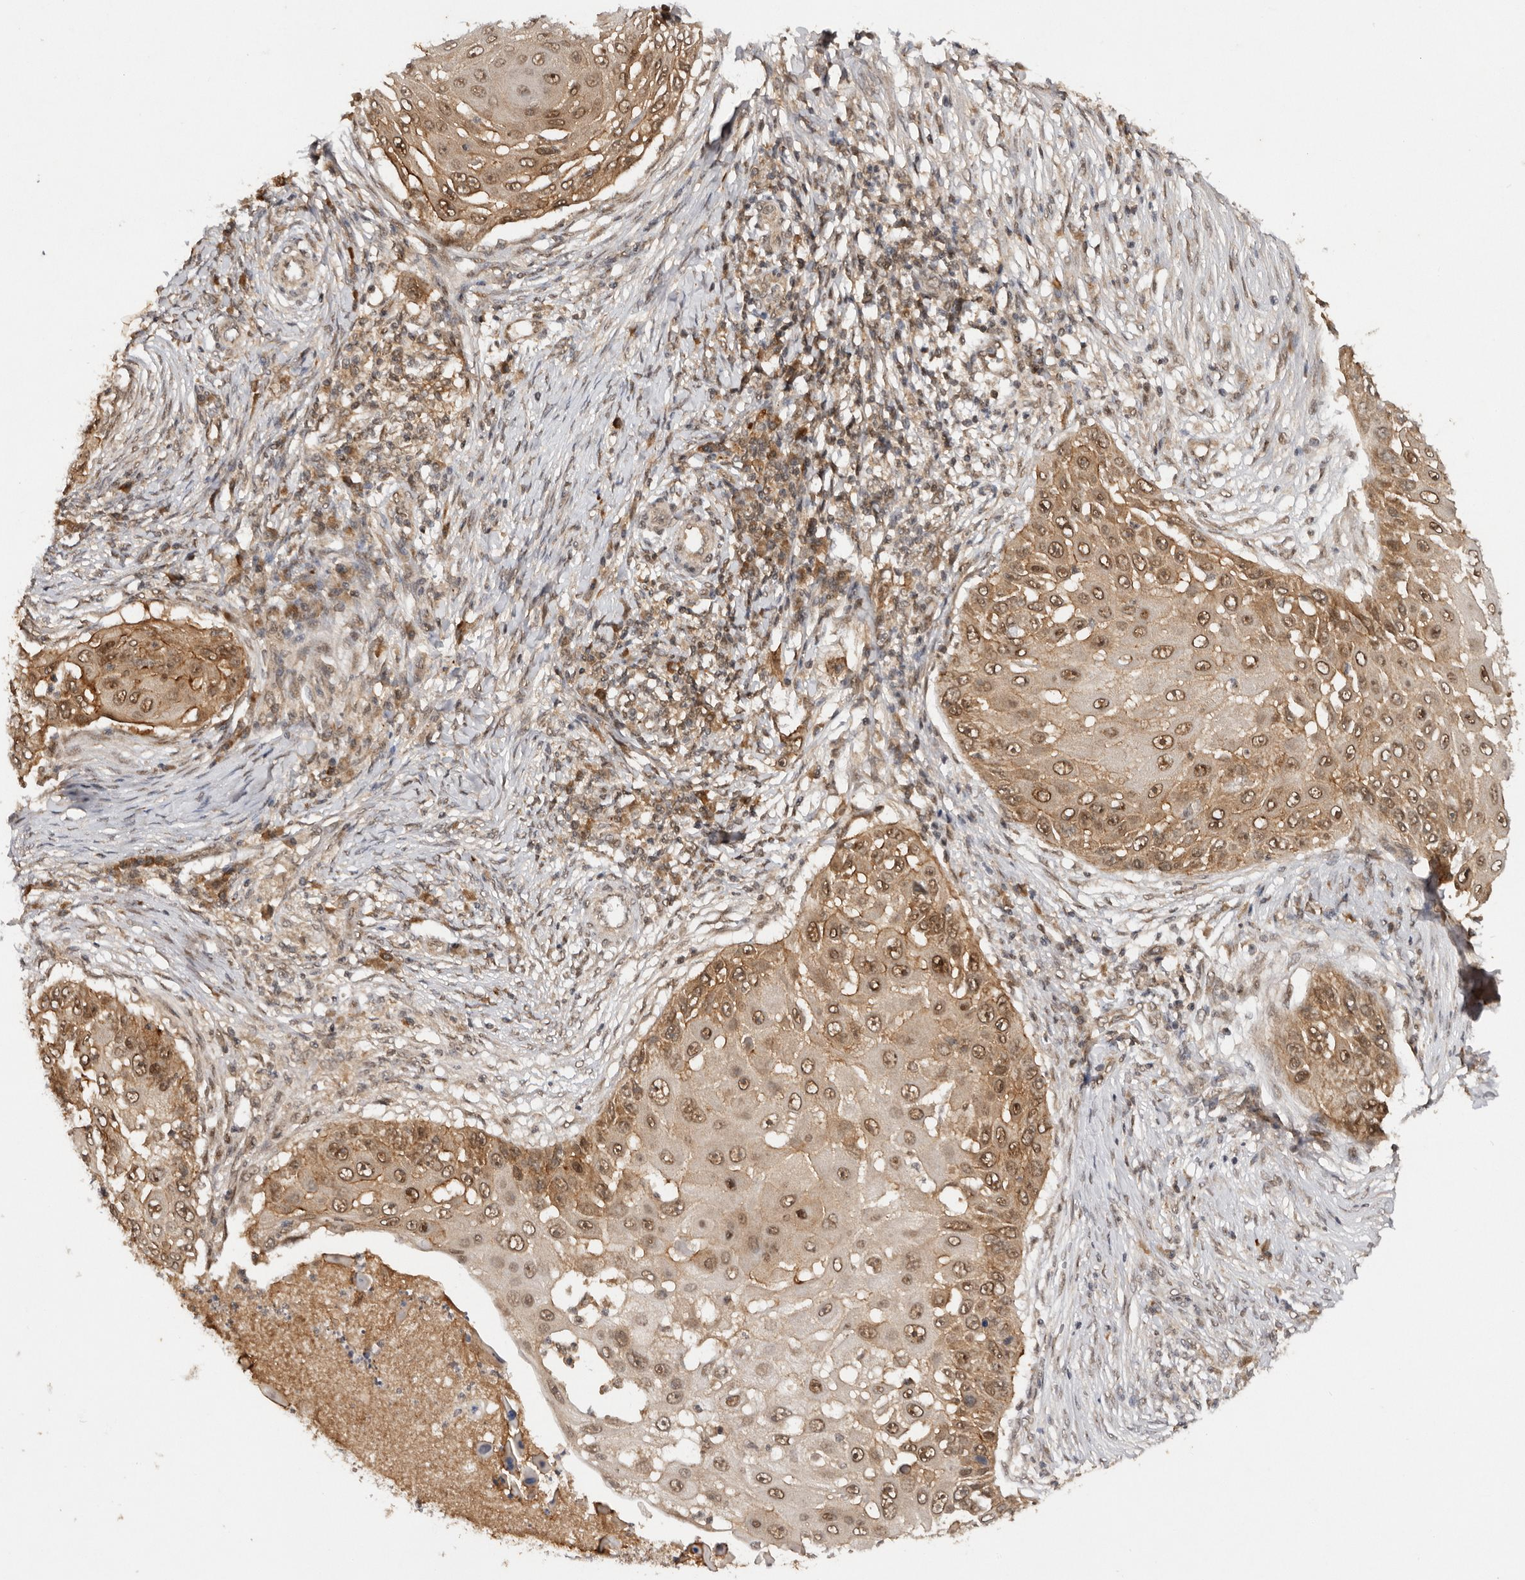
{"staining": {"intensity": "moderate", "quantity": ">75%", "location": "cytoplasmic/membranous,nuclear"}, "tissue": "skin cancer", "cell_type": "Tumor cells", "image_type": "cancer", "snomed": [{"axis": "morphology", "description": "Squamous cell carcinoma, NOS"}, {"axis": "topography", "description": "Skin"}], "caption": "About >75% of tumor cells in skin cancer (squamous cell carcinoma) demonstrate moderate cytoplasmic/membranous and nuclear protein positivity as visualized by brown immunohistochemical staining.", "gene": "TARS2", "patient": {"sex": "female", "age": 44}}